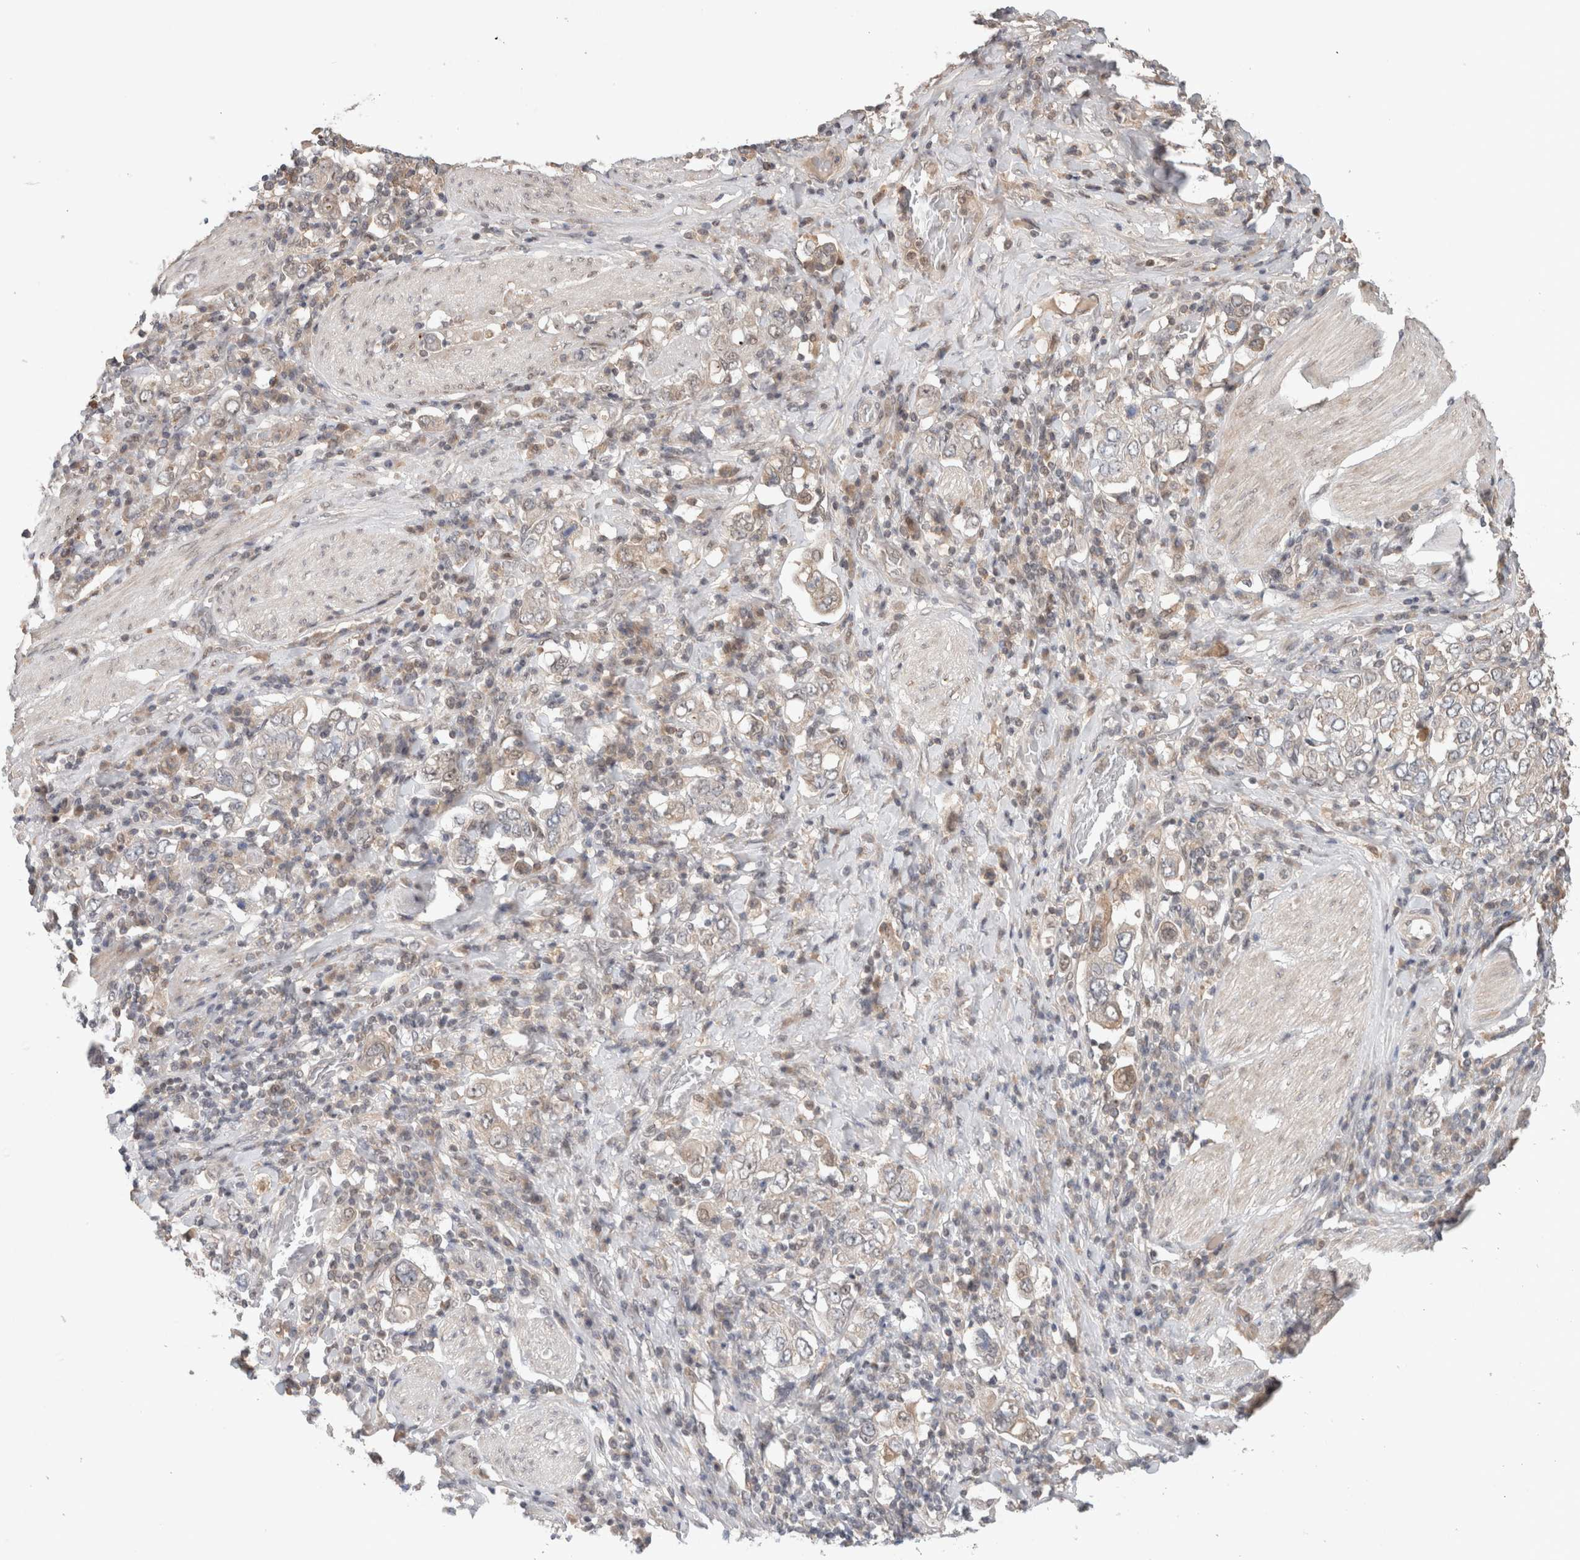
{"staining": {"intensity": "weak", "quantity": "<25%", "location": "cytoplasmic/membranous"}, "tissue": "stomach cancer", "cell_type": "Tumor cells", "image_type": "cancer", "snomed": [{"axis": "morphology", "description": "Adenocarcinoma, NOS"}, {"axis": "topography", "description": "Stomach, upper"}], "caption": "A high-resolution histopathology image shows immunohistochemistry (IHC) staining of stomach cancer (adenocarcinoma), which displays no significant positivity in tumor cells.", "gene": "SYDE2", "patient": {"sex": "male", "age": 62}}